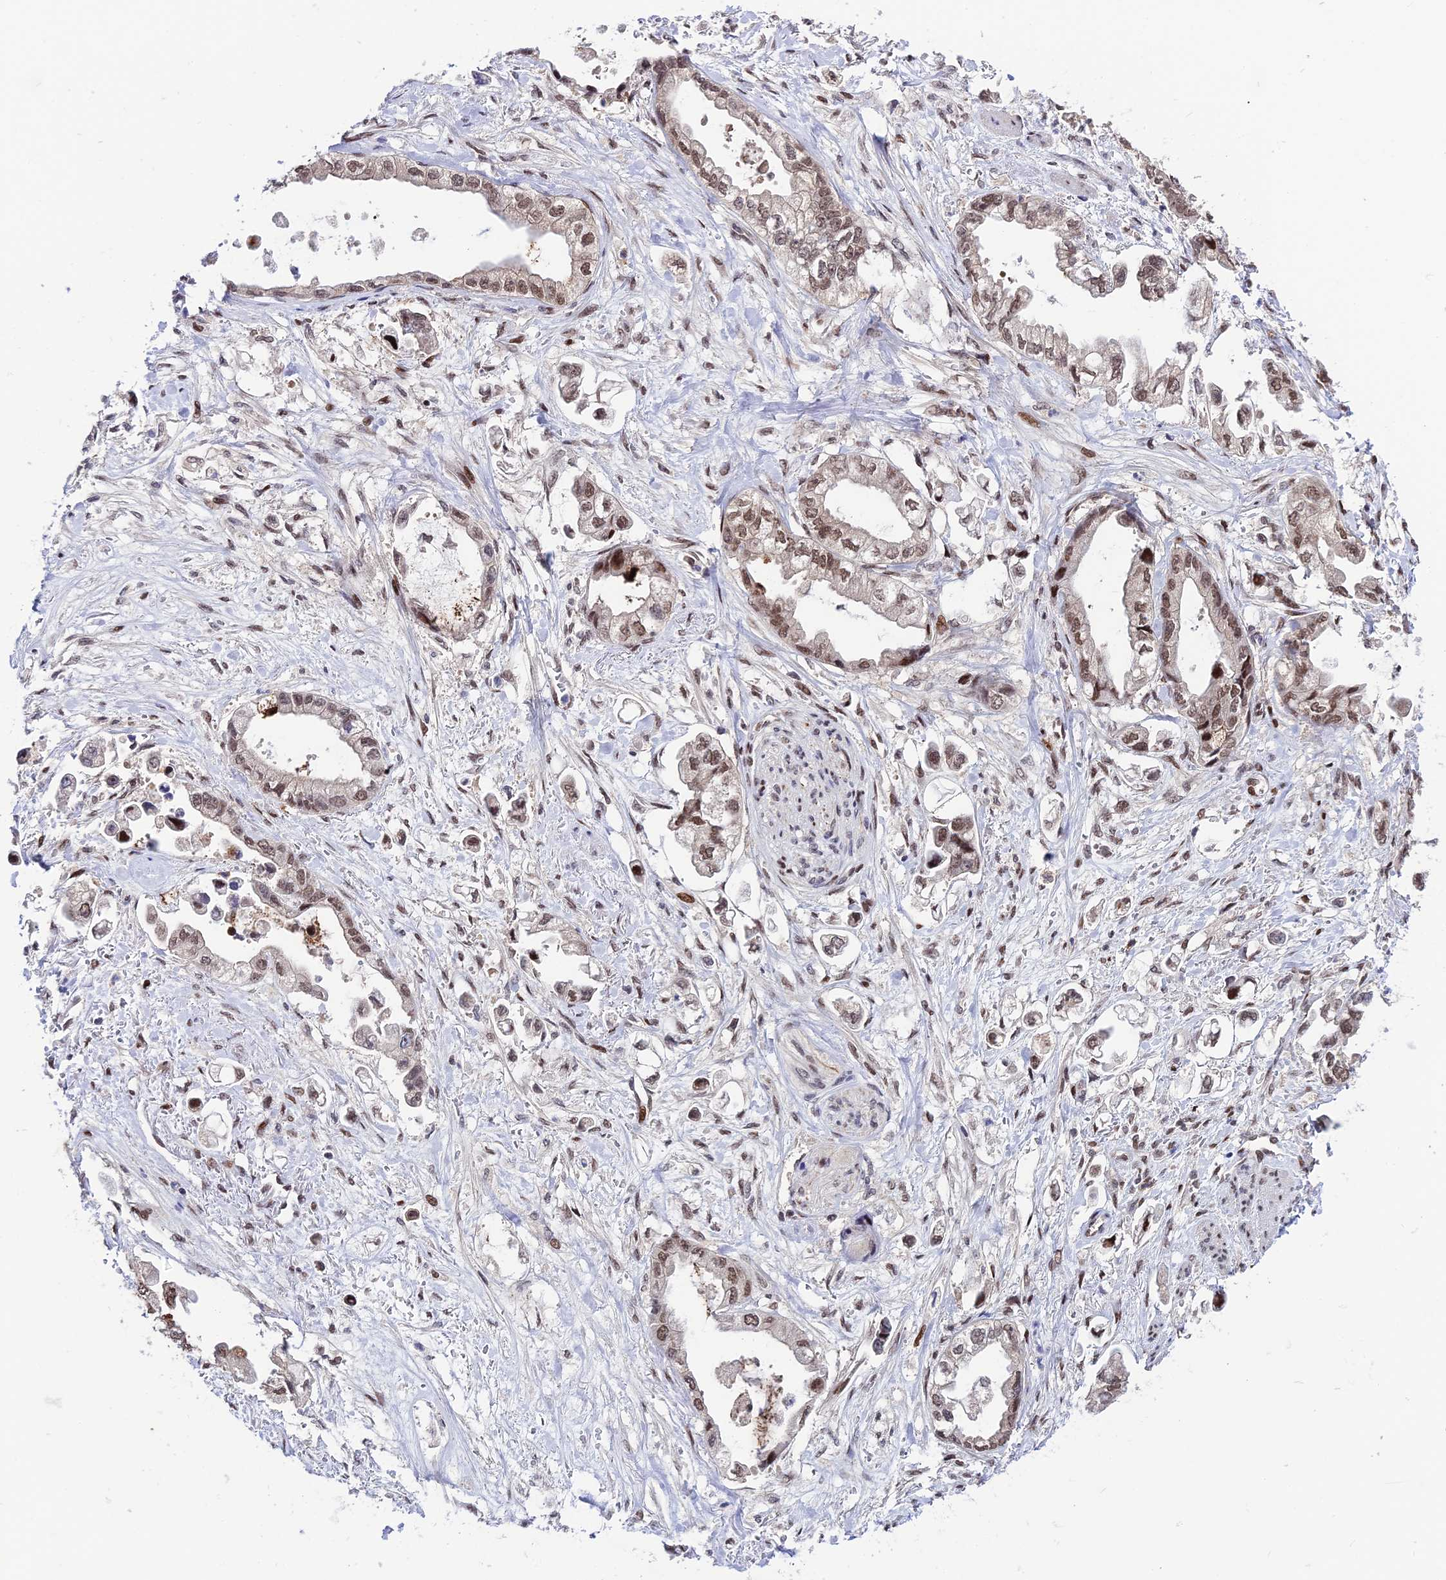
{"staining": {"intensity": "moderate", "quantity": ">75%", "location": "nuclear"}, "tissue": "stomach cancer", "cell_type": "Tumor cells", "image_type": "cancer", "snomed": [{"axis": "morphology", "description": "Adenocarcinoma, NOS"}, {"axis": "topography", "description": "Stomach"}], "caption": "IHC micrograph of neoplastic tissue: human stomach cancer (adenocarcinoma) stained using IHC demonstrates medium levels of moderate protein expression localized specifically in the nuclear of tumor cells, appearing as a nuclear brown color.", "gene": "SYT15", "patient": {"sex": "male", "age": 62}}